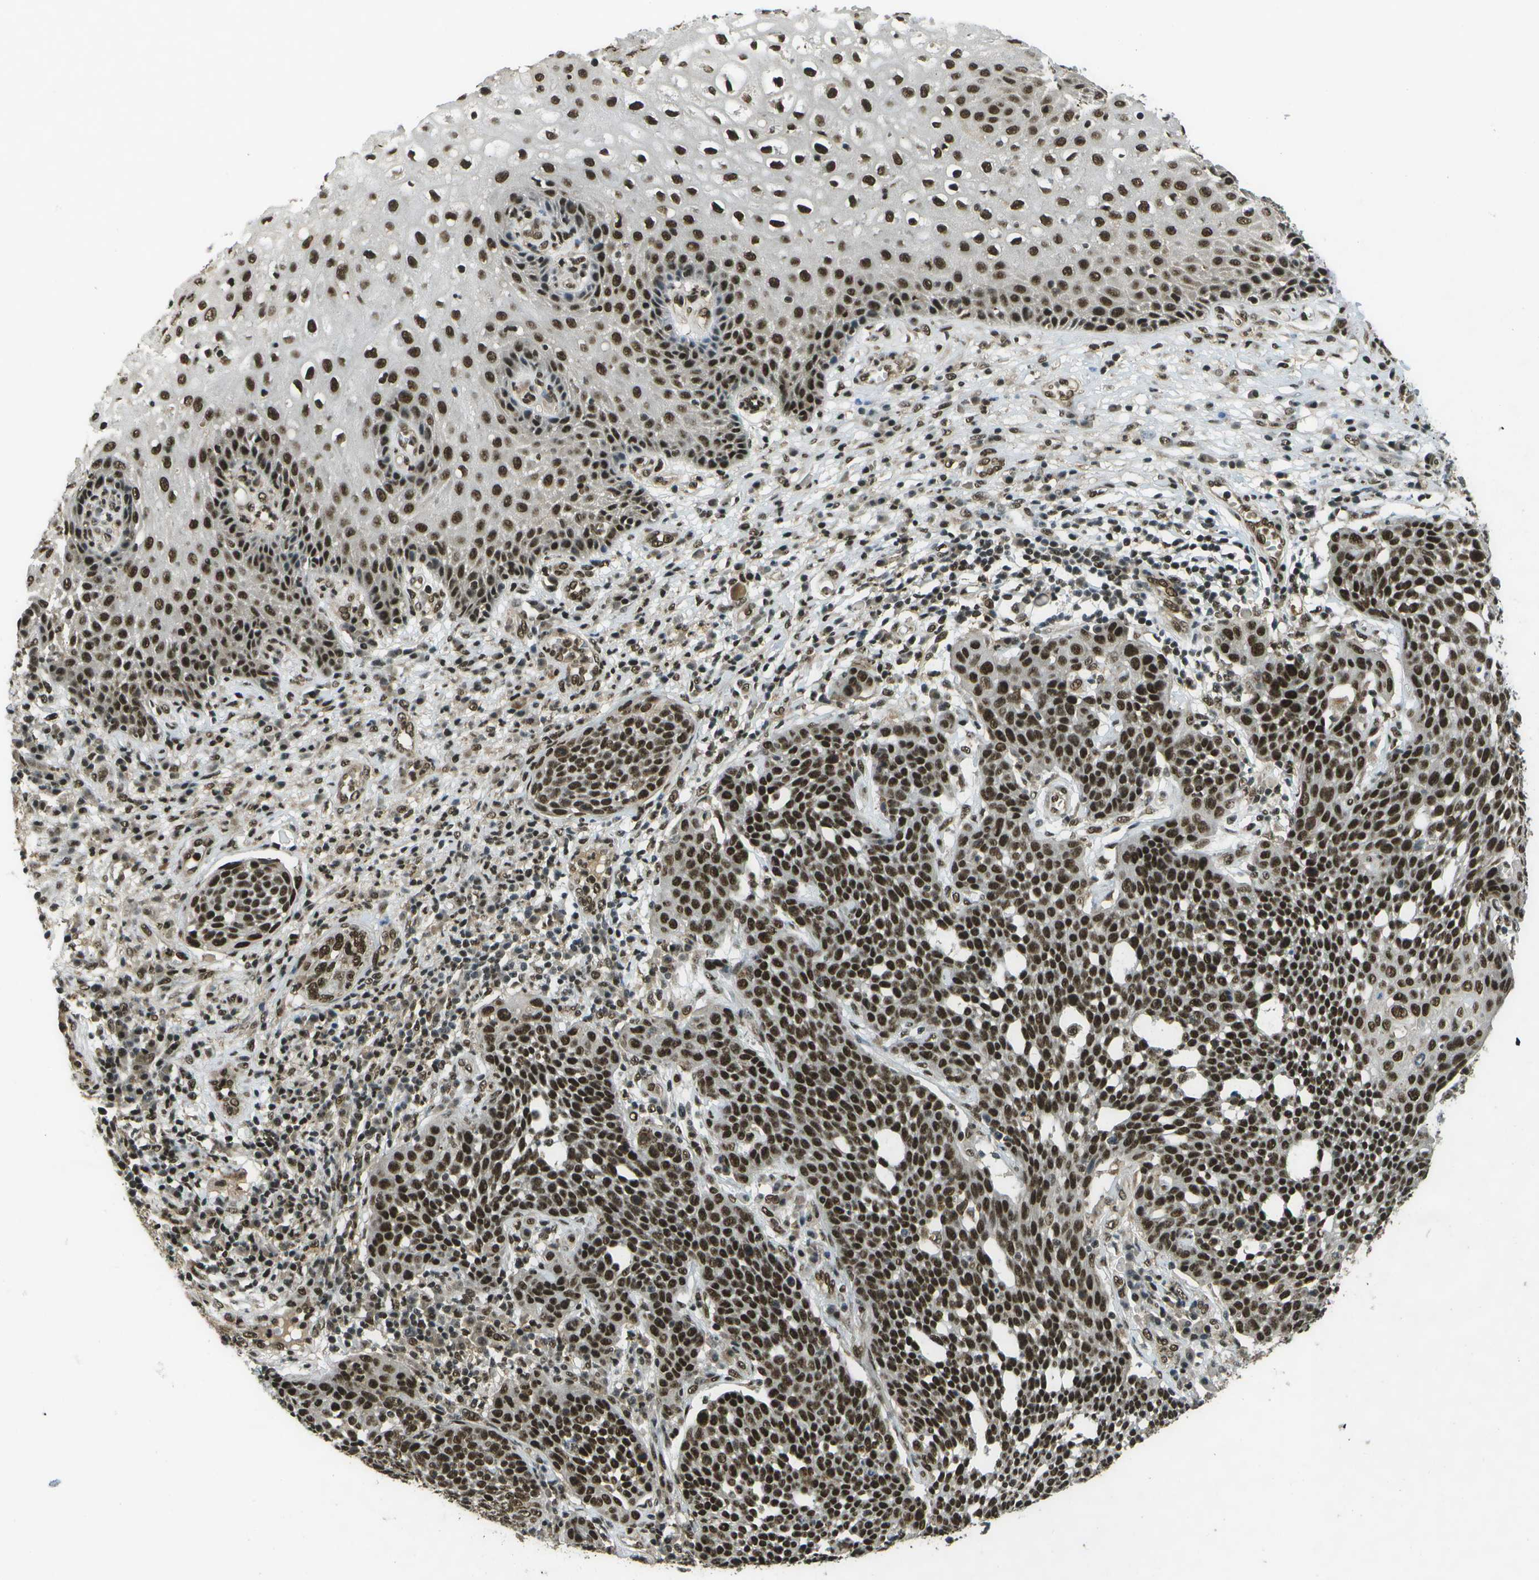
{"staining": {"intensity": "strong", "quantity": ">75%", "location": "nuclear"}, "tissue": "cervical cancer", "cell_type": "Tumor cells", "image_type": "cancer", "snomed": [{"axis": "morphology", "description": "Squamous cell carcinoma, NOS"}, {"axis": "topography", "description": "Cervix"}], "caption": "The image shows a brown stain indicating the presence of a protein in the nuclear of tumor cells in cervical cancer (squamous cell carcinoma).", "gene": "GANC", "patient": {"sex": "female", "age": 34}}